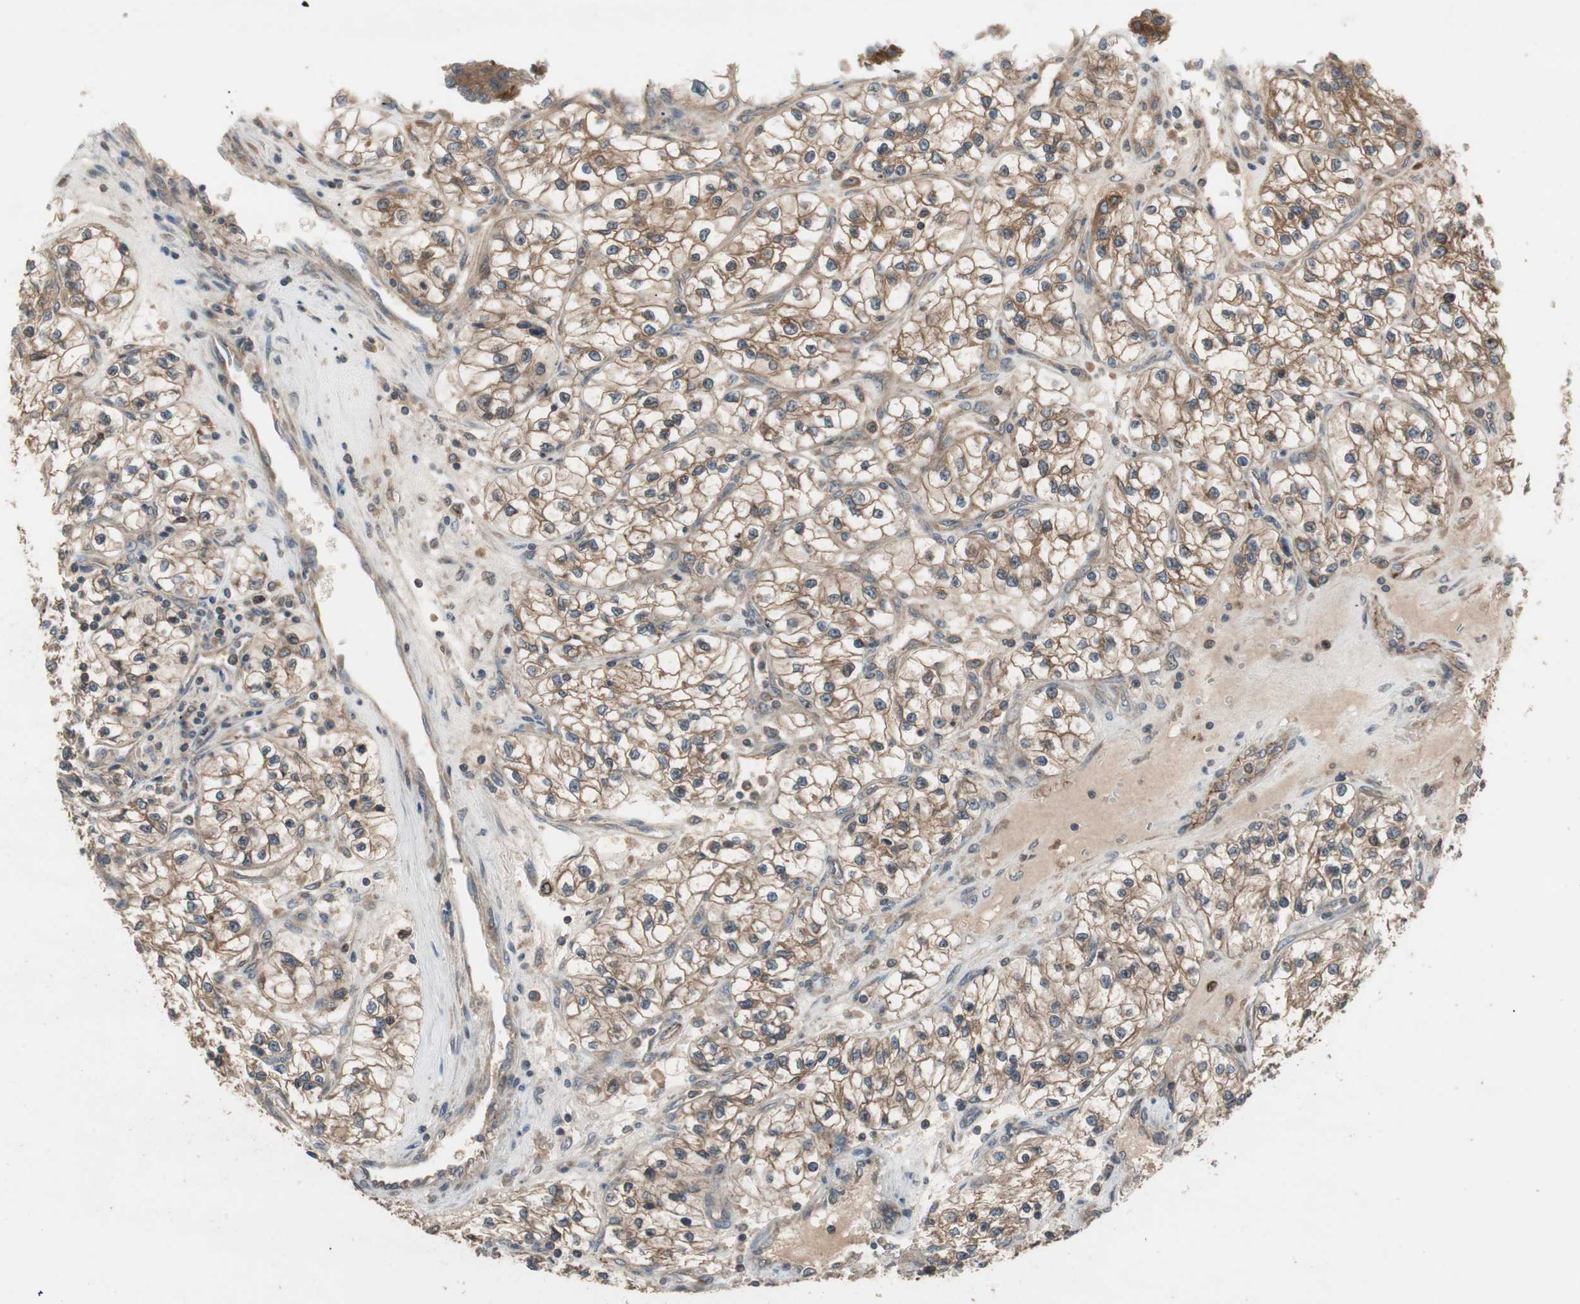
{"staining": {"intensity": "moderate", "quantity": ">75%", "location": "cytoplasmic/membranous"}, "tissue": "renal cancer", "cell_type": "Tumor cells", "image_type": "cancer", "snomed": [{"axis": "morphology", "description": "Adenocarcinoma, NOS"}, {"axis": "topography", "description": "Kidney"}], "caption": "Moderate cytoplasmic/membranous expression is identified in about >75% of tumor cells in renal adenocarcinoma.", "gene": "ATP6AP2", "patient": {"sex": "female", "age": 57}}